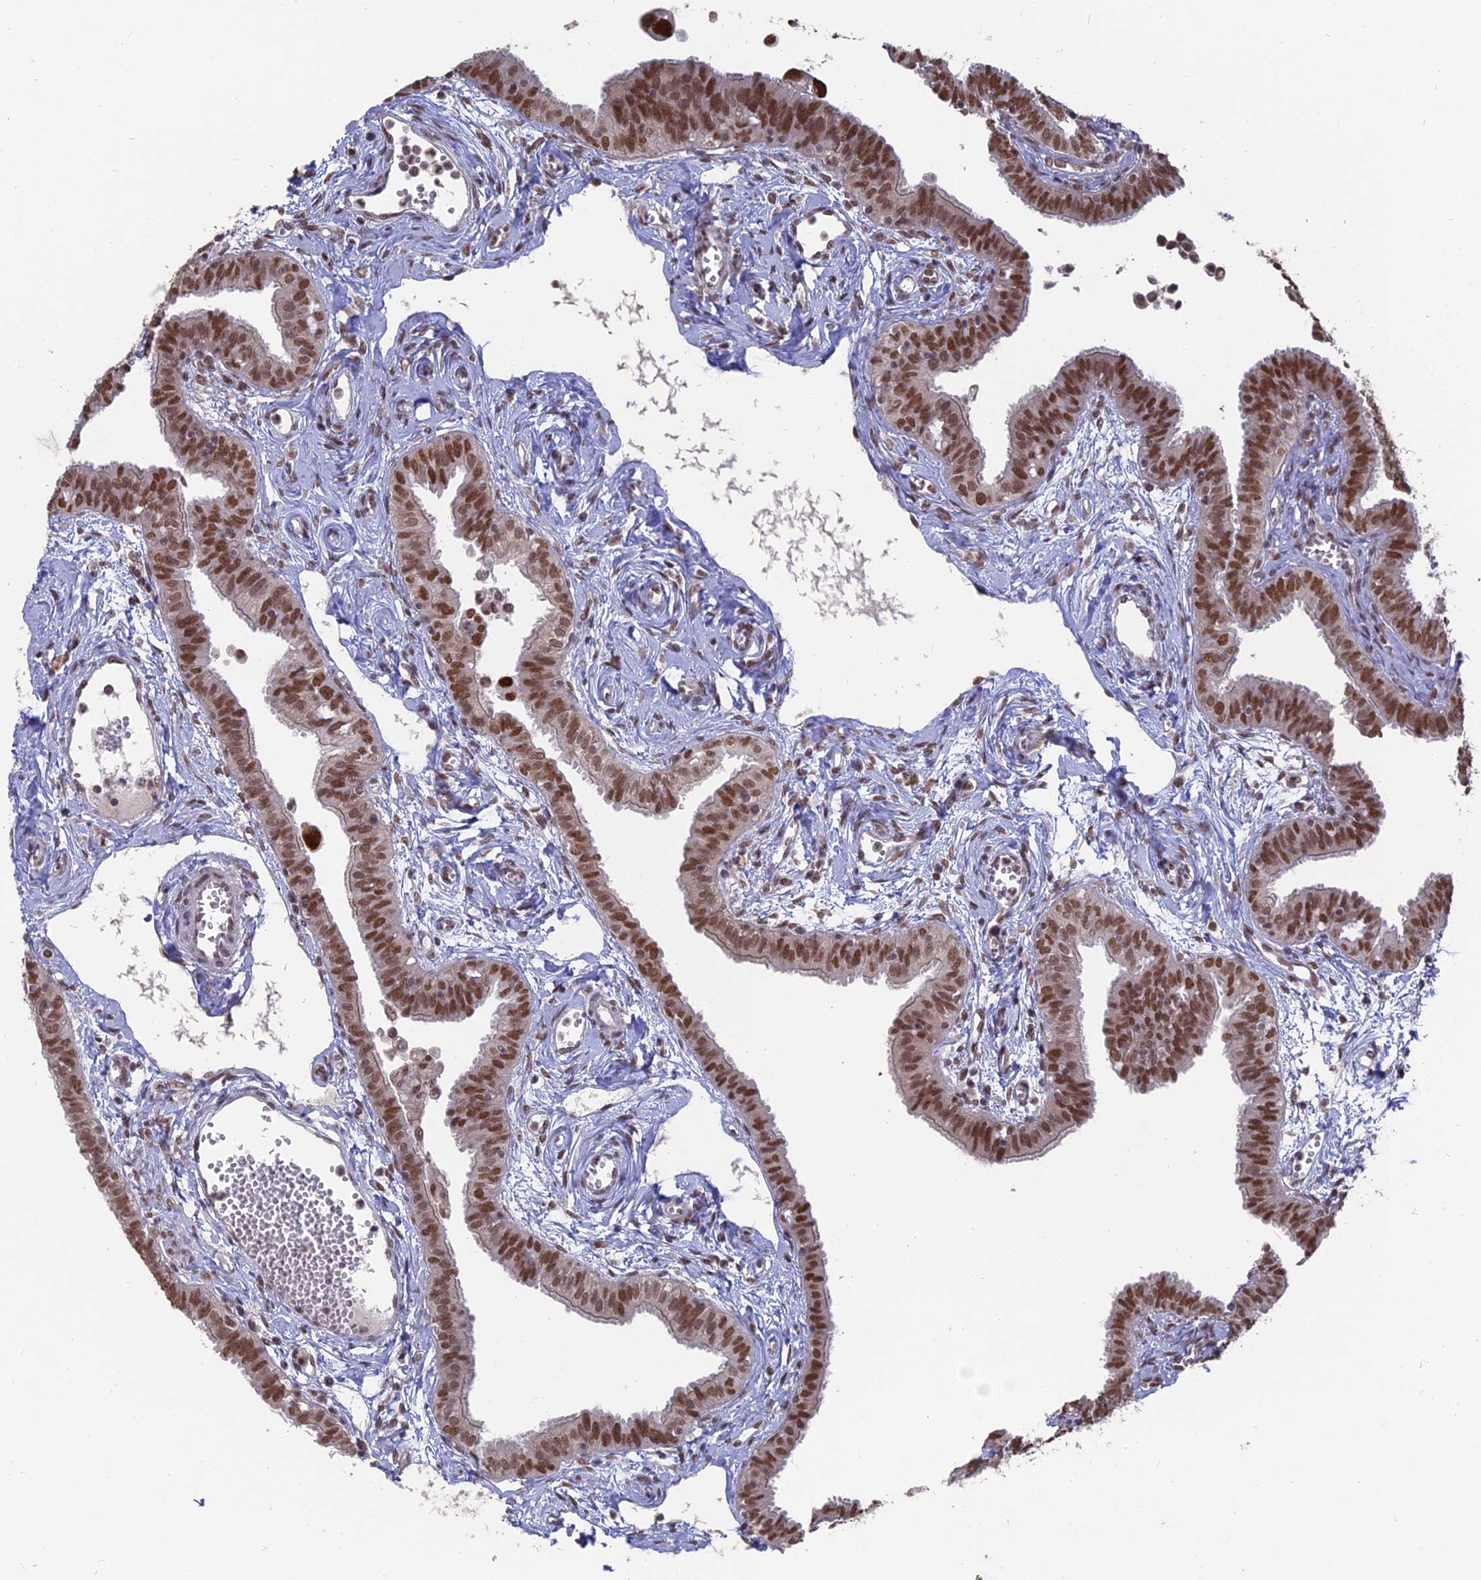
{"staining": {"intensity": "strong", "quantity": ">75%", "location": "nuclear"}, "tissue": "fallopian tube", "cell_type": "Glandular cells", "image_type": "normal", "snomed": [{"axis": "morphology", "description": "Normal tissue, NOS"}, {"axis": "morphology", "description": "Carcinoma, NOS"}, {"axis": "topography", "description": "Fallopian tube"}, {"axis": "topography", "description": "Ovary"}], "caption": "DAB immunohistochemical staining of unremarkable human fallopian tube exhibits strong nuclear protein positivity in about >75% of glandular cells.", "gene": "NR1H3", "patient": {"sex": "female", "age": 59}}